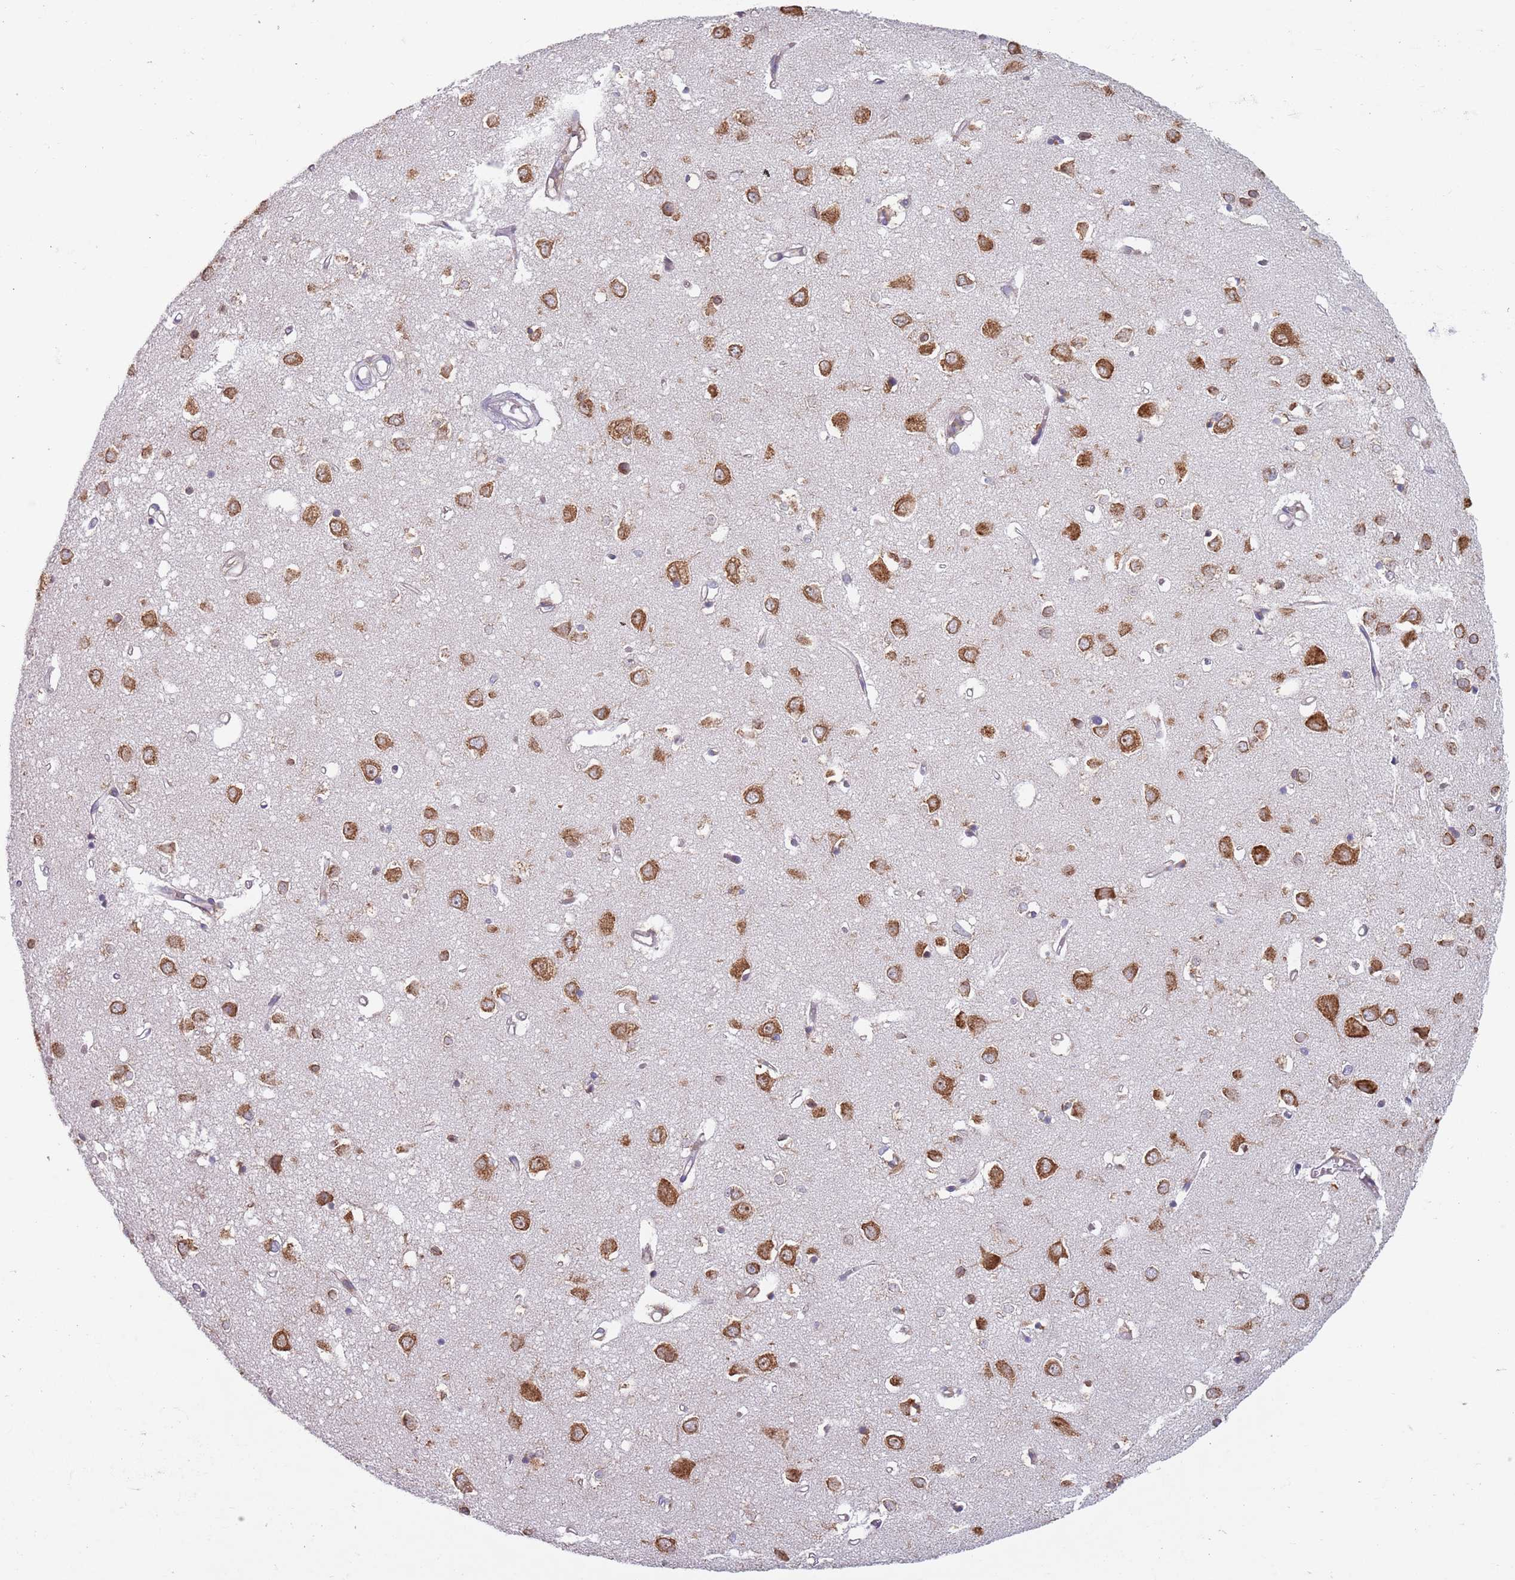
{"staining": {"intensity": "negative", "quantity": "none", "location": "none"}, "tissue": "cerebral cortex", "cell_type": "Endothelial cells", "image_type": "normal", "snomed": [{"axis": "morphology", "description": "Normal tissue, NOS"}, {"axis": "topography", "description": "Cerebral cortex"}], "caption": "This is a photomicrograph of immunohistochemistry staining of unremarkable cerebral cortex, which shows no expression in endothelial cells. The staining is performed using DAB brown chromogen with nuclei counter-stained in using hematoxylin.", "gene": "RPL17", "patient": {"sex": "female", "age": 64}}